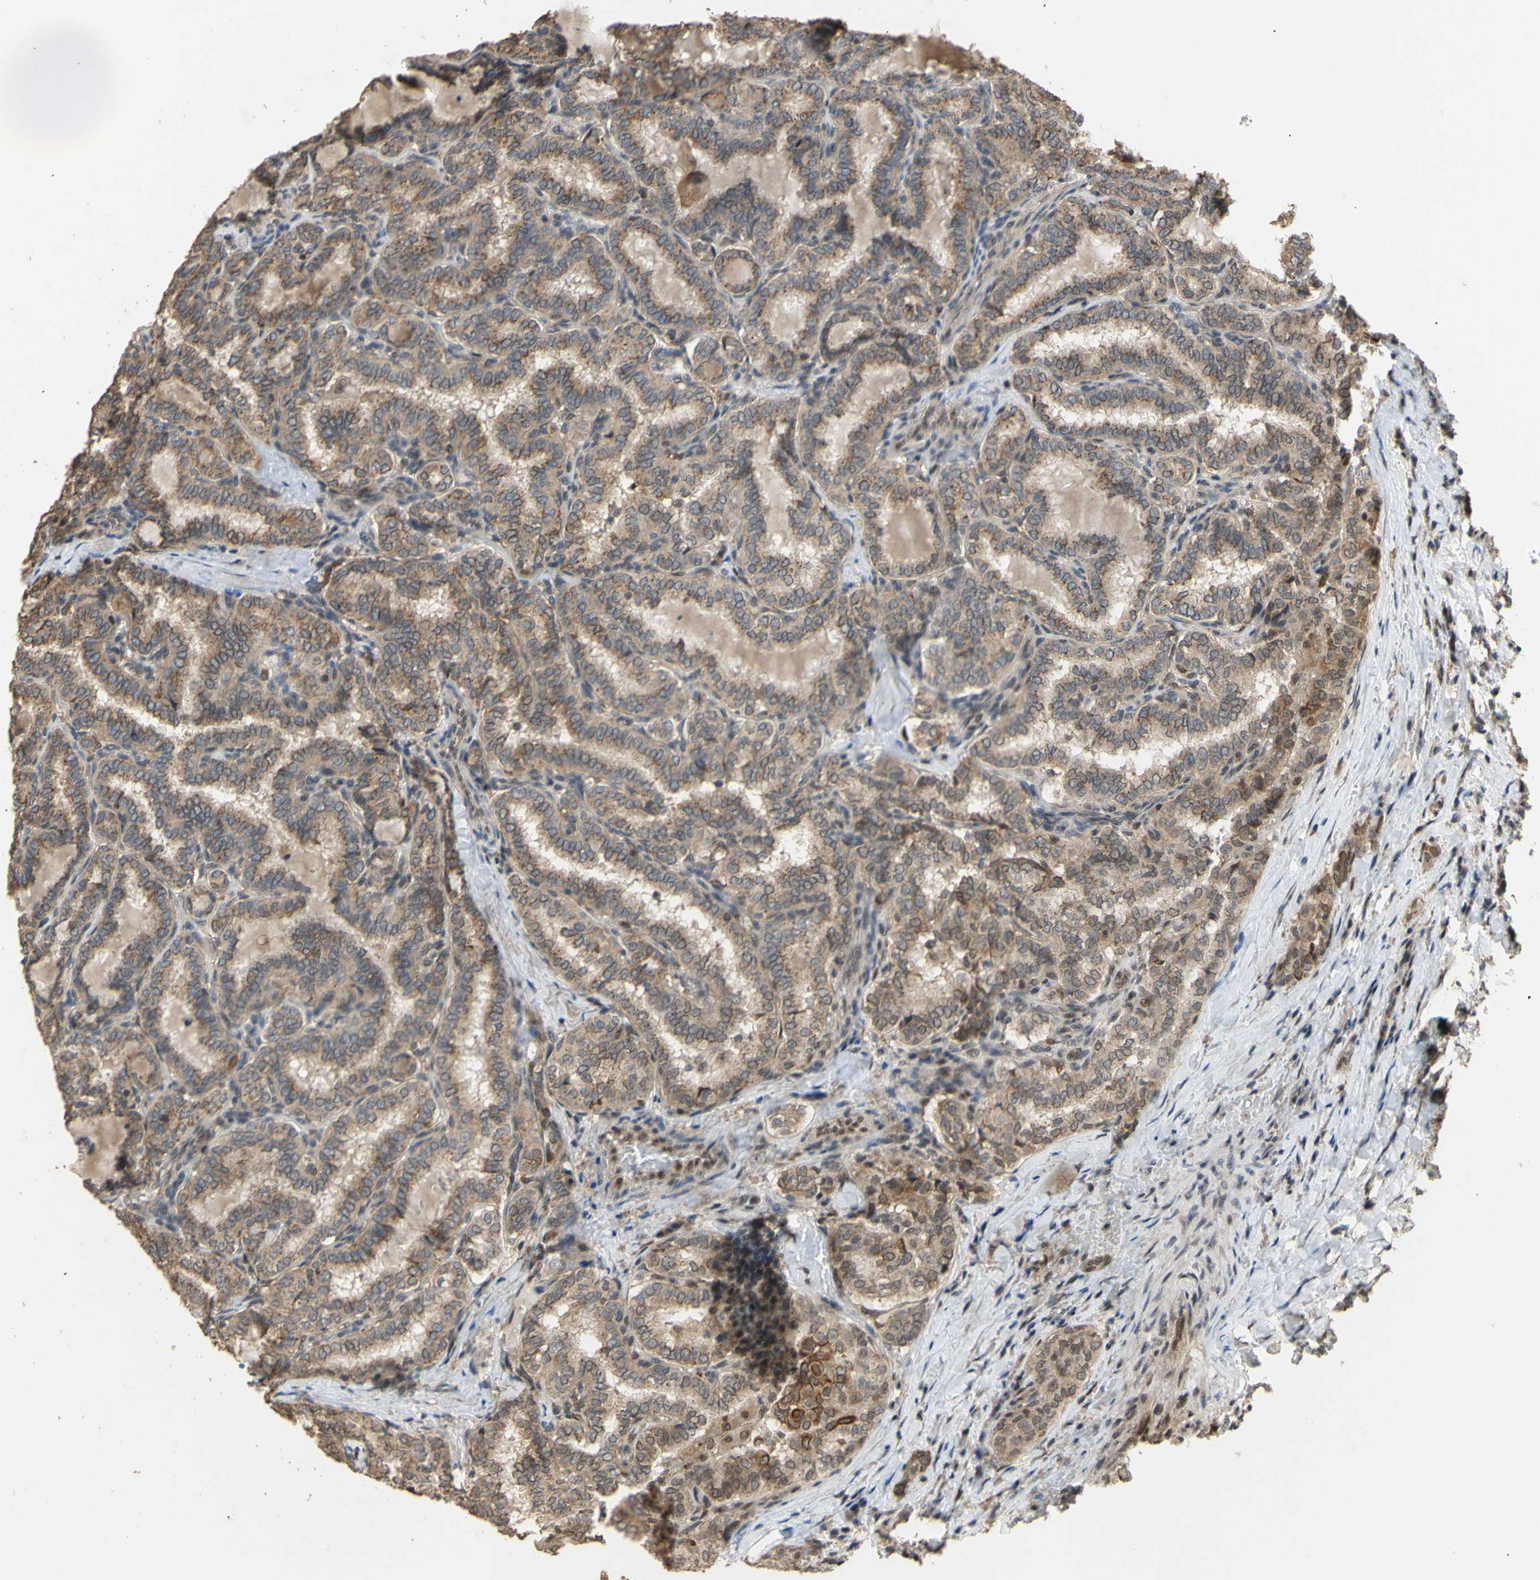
{"staining": {"intensity": "weak", "quantity": ">75%", "location": "cytoplasmic/membranous"}, "tissue": "thyroid cancer", "cell_type": "Tumor cells", "image_type": "cancer", "snomed": [{"axis": "morphology", "description": "Normal tissue, NOS"}, {"axis": "morphology", "description": "Papillary adenocarcinoma, NOS"}, {"axis": "topography", "description": "Thyroid gland"}], "caption": "Protein positivity by immunohistochemistry exhibits weak cytoplasmic/membranous positivity in about >75% of tumor cells in papillary adenocarcinoma (thyroid).", "gene": "GTF2E2", "patient": {"sex": "female", "age": 30}}